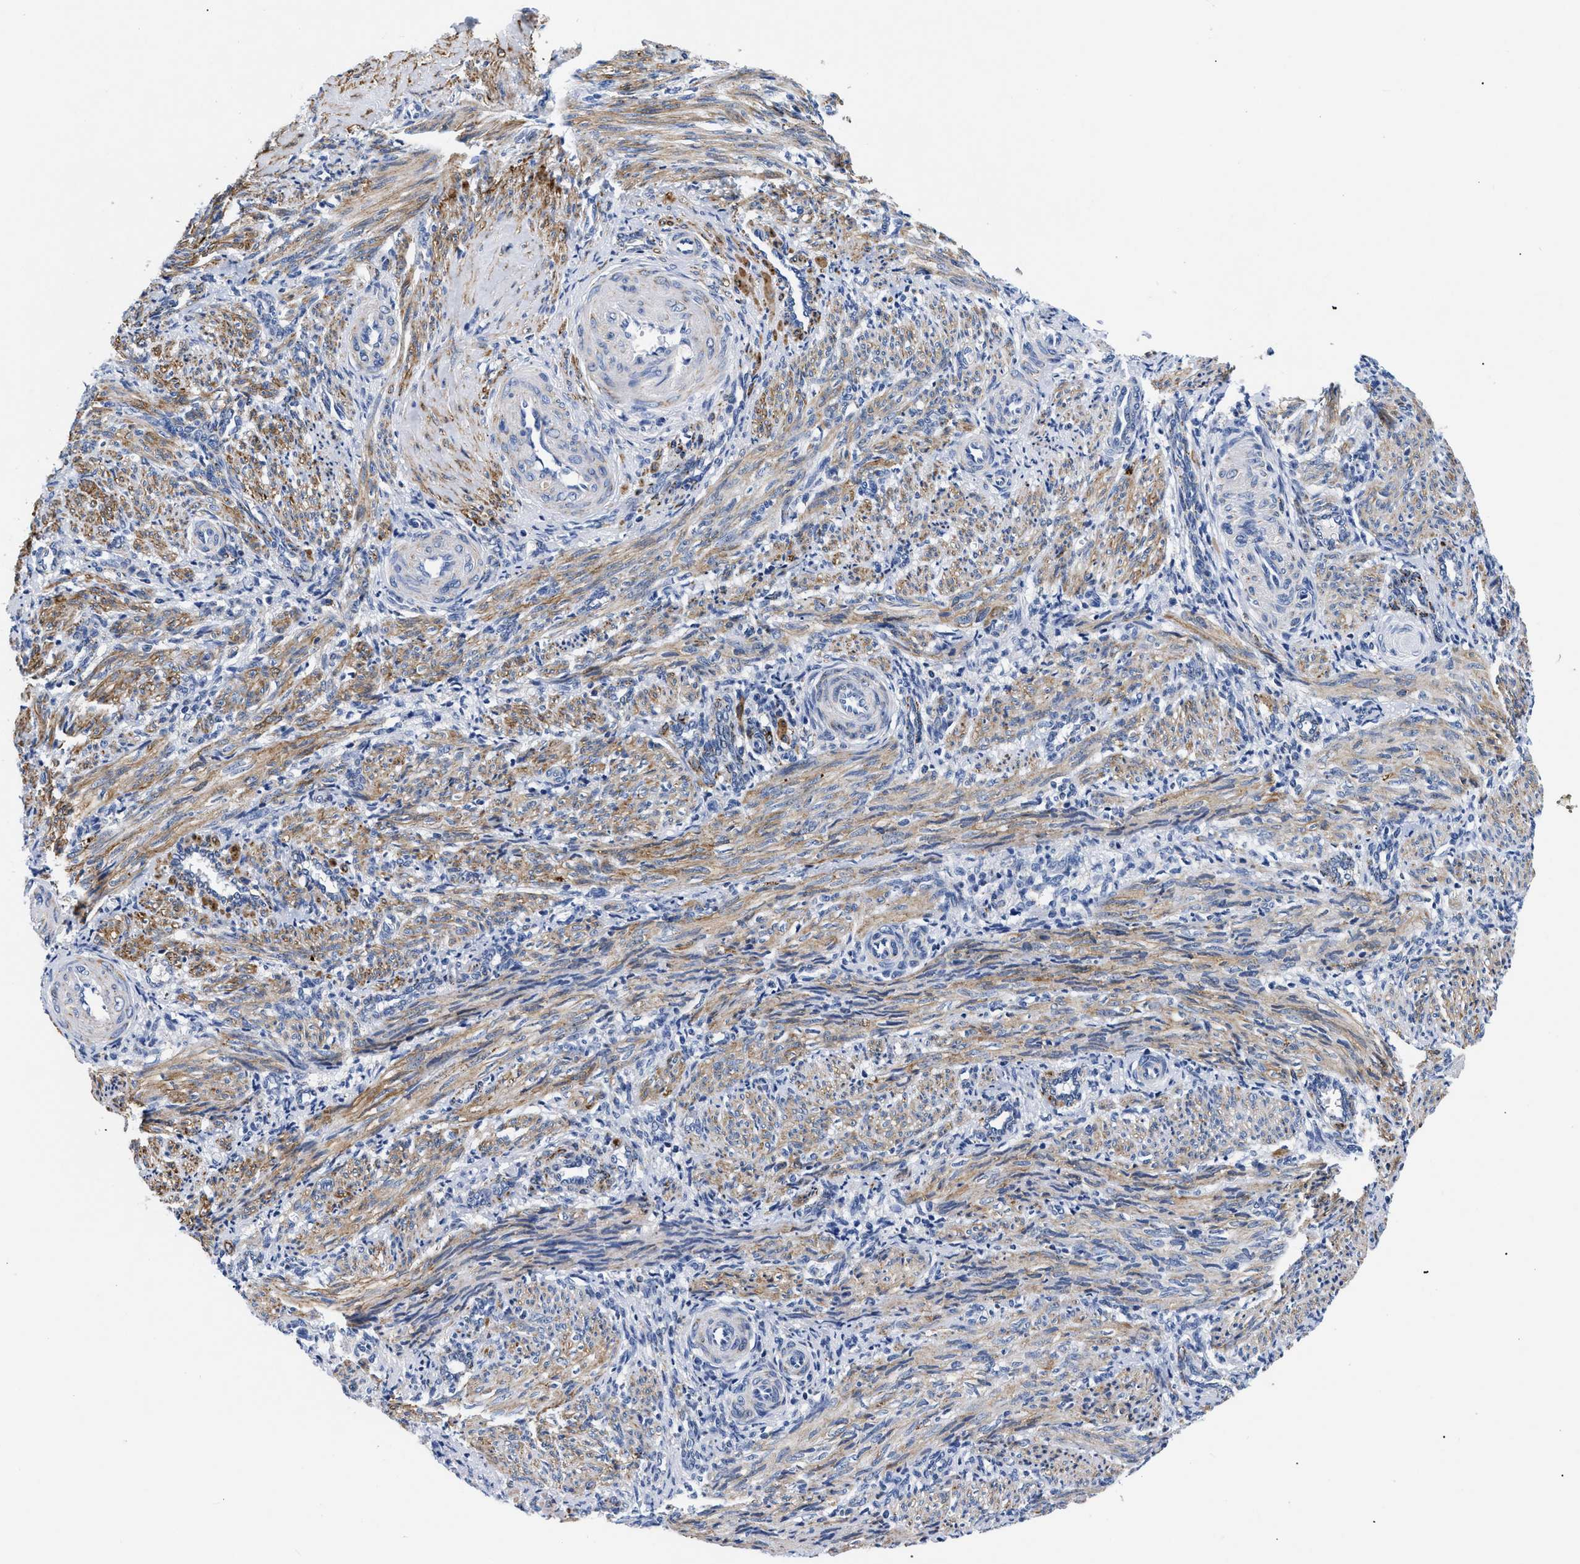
{"staining": {"intensity": "moderate", "quantity": ">75%", "location": "cytoplasmic/membranous"}, "tissue": "smooth muscle", "cell_type": "Smooth muscle cells", "image_type": "normal", "snomed": [{"axis": "morphology", "description": "Normal tissue, NOS"}, {"axis": "topography", "description": "Endometrium"}], "caption": "Immunohistochemistry (IHC) image of benign smooth muscle: human smooth muscle stained using IHC reveals medium levels of moderate protein expression localized specifically in the cytoplasmic/membranous of smooth muscle cells, appearing as a cytoplasmic/membranous brown color.", "gene": "GPR149", "patient": {"sex": "female", "age": 33}}